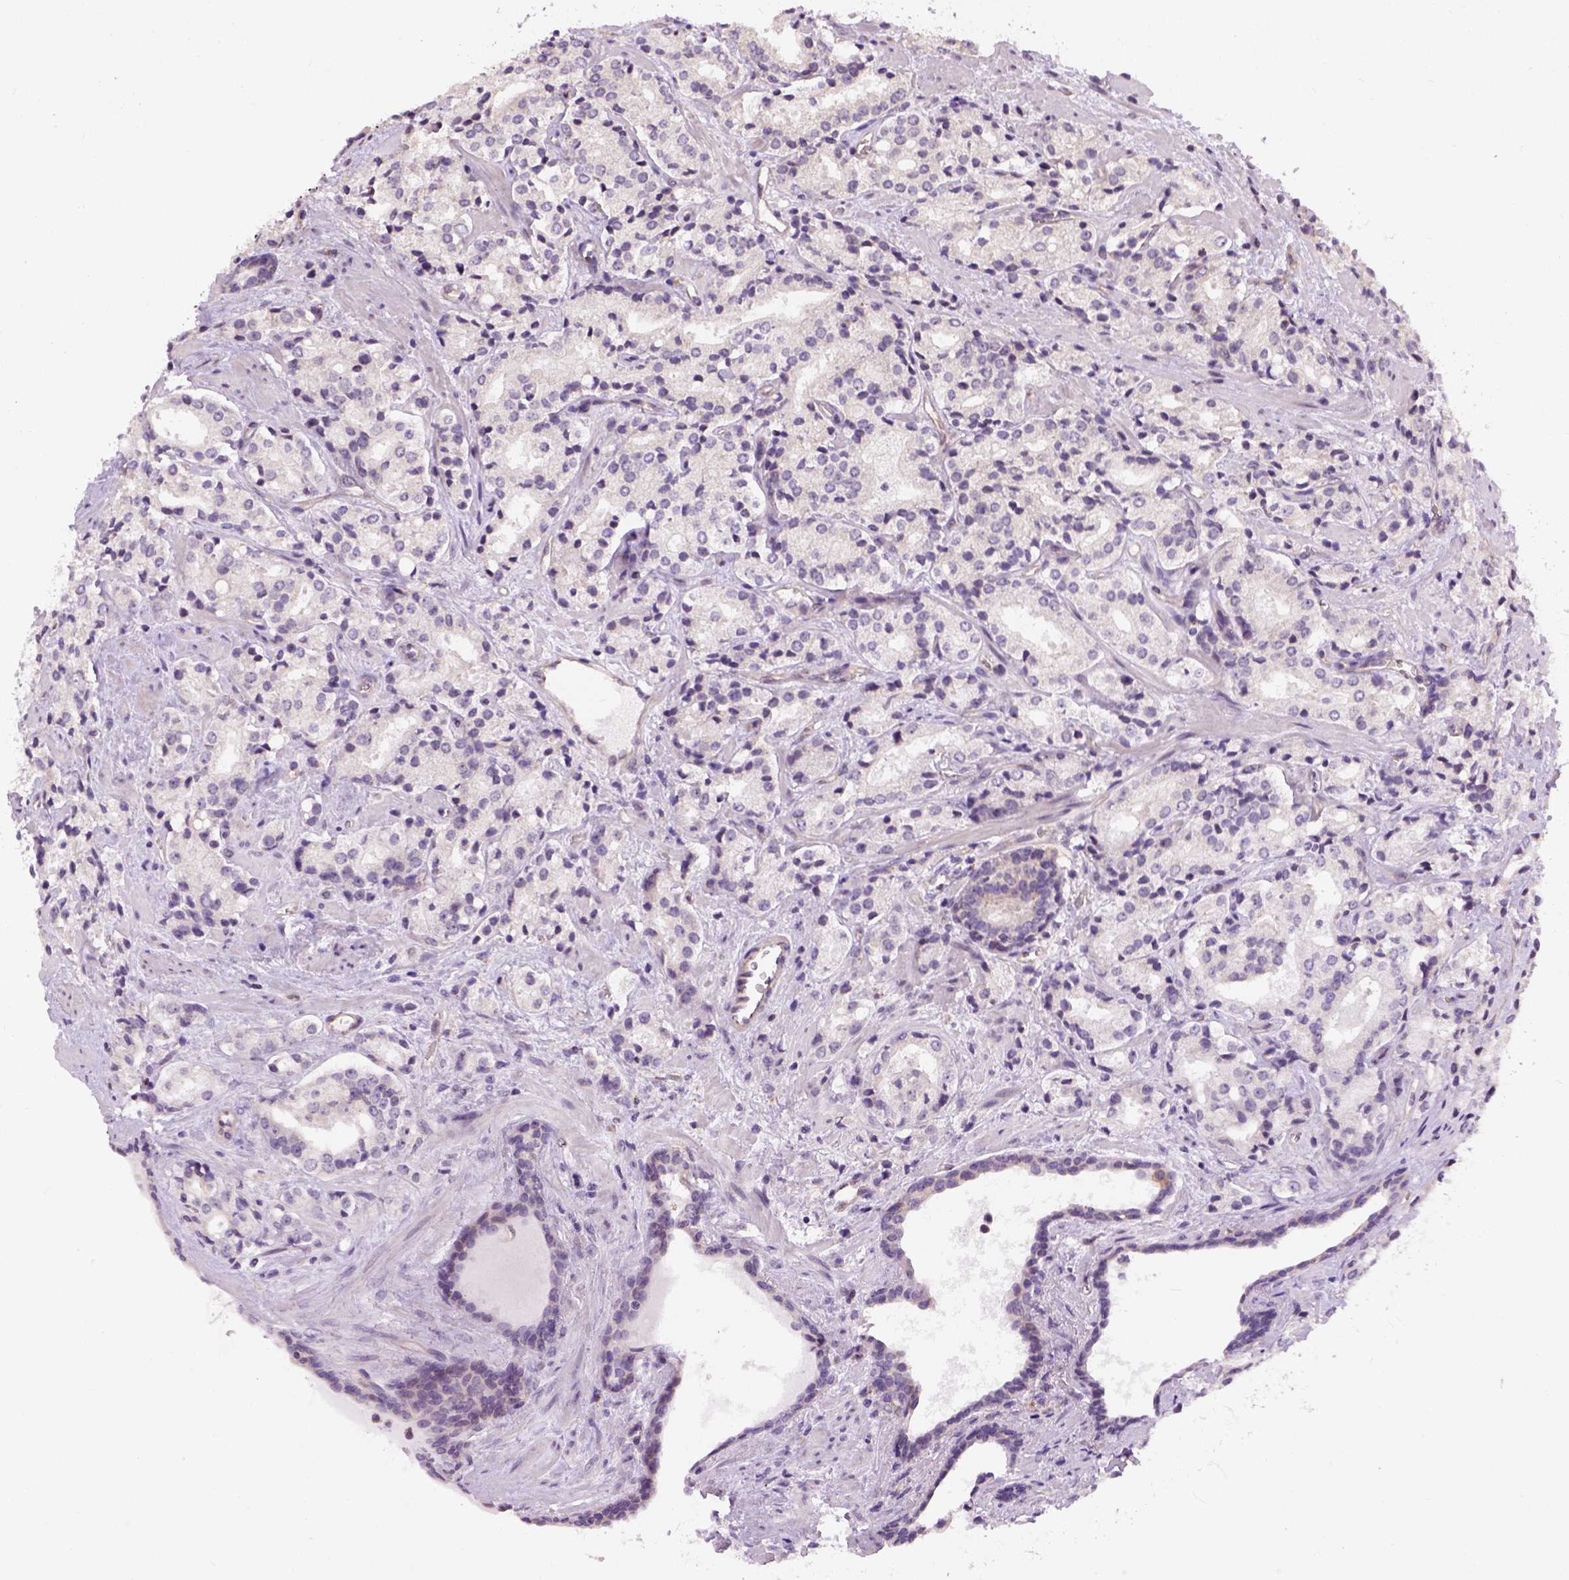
{"staining": {"intensity": "negative", "quantity": "none", "location": "none"}, "tissue": "prostate cancer", "cell_type": "Tumor cells", "image_type": "cancer", "snomed": [{"axis": "morphology", "description": "Adenocarcinoma, Low grade"}, {"axis": "topography", "description": "Prostate"}], "caption": "Prostate cancer was stained to show a protein in brown. There is no significant positivity in tumor cells. (Brightfield microscopy of DAB IHC at high magnification).", "gene": "KAZN", "patient": {"sex": "male", "age": 56}}